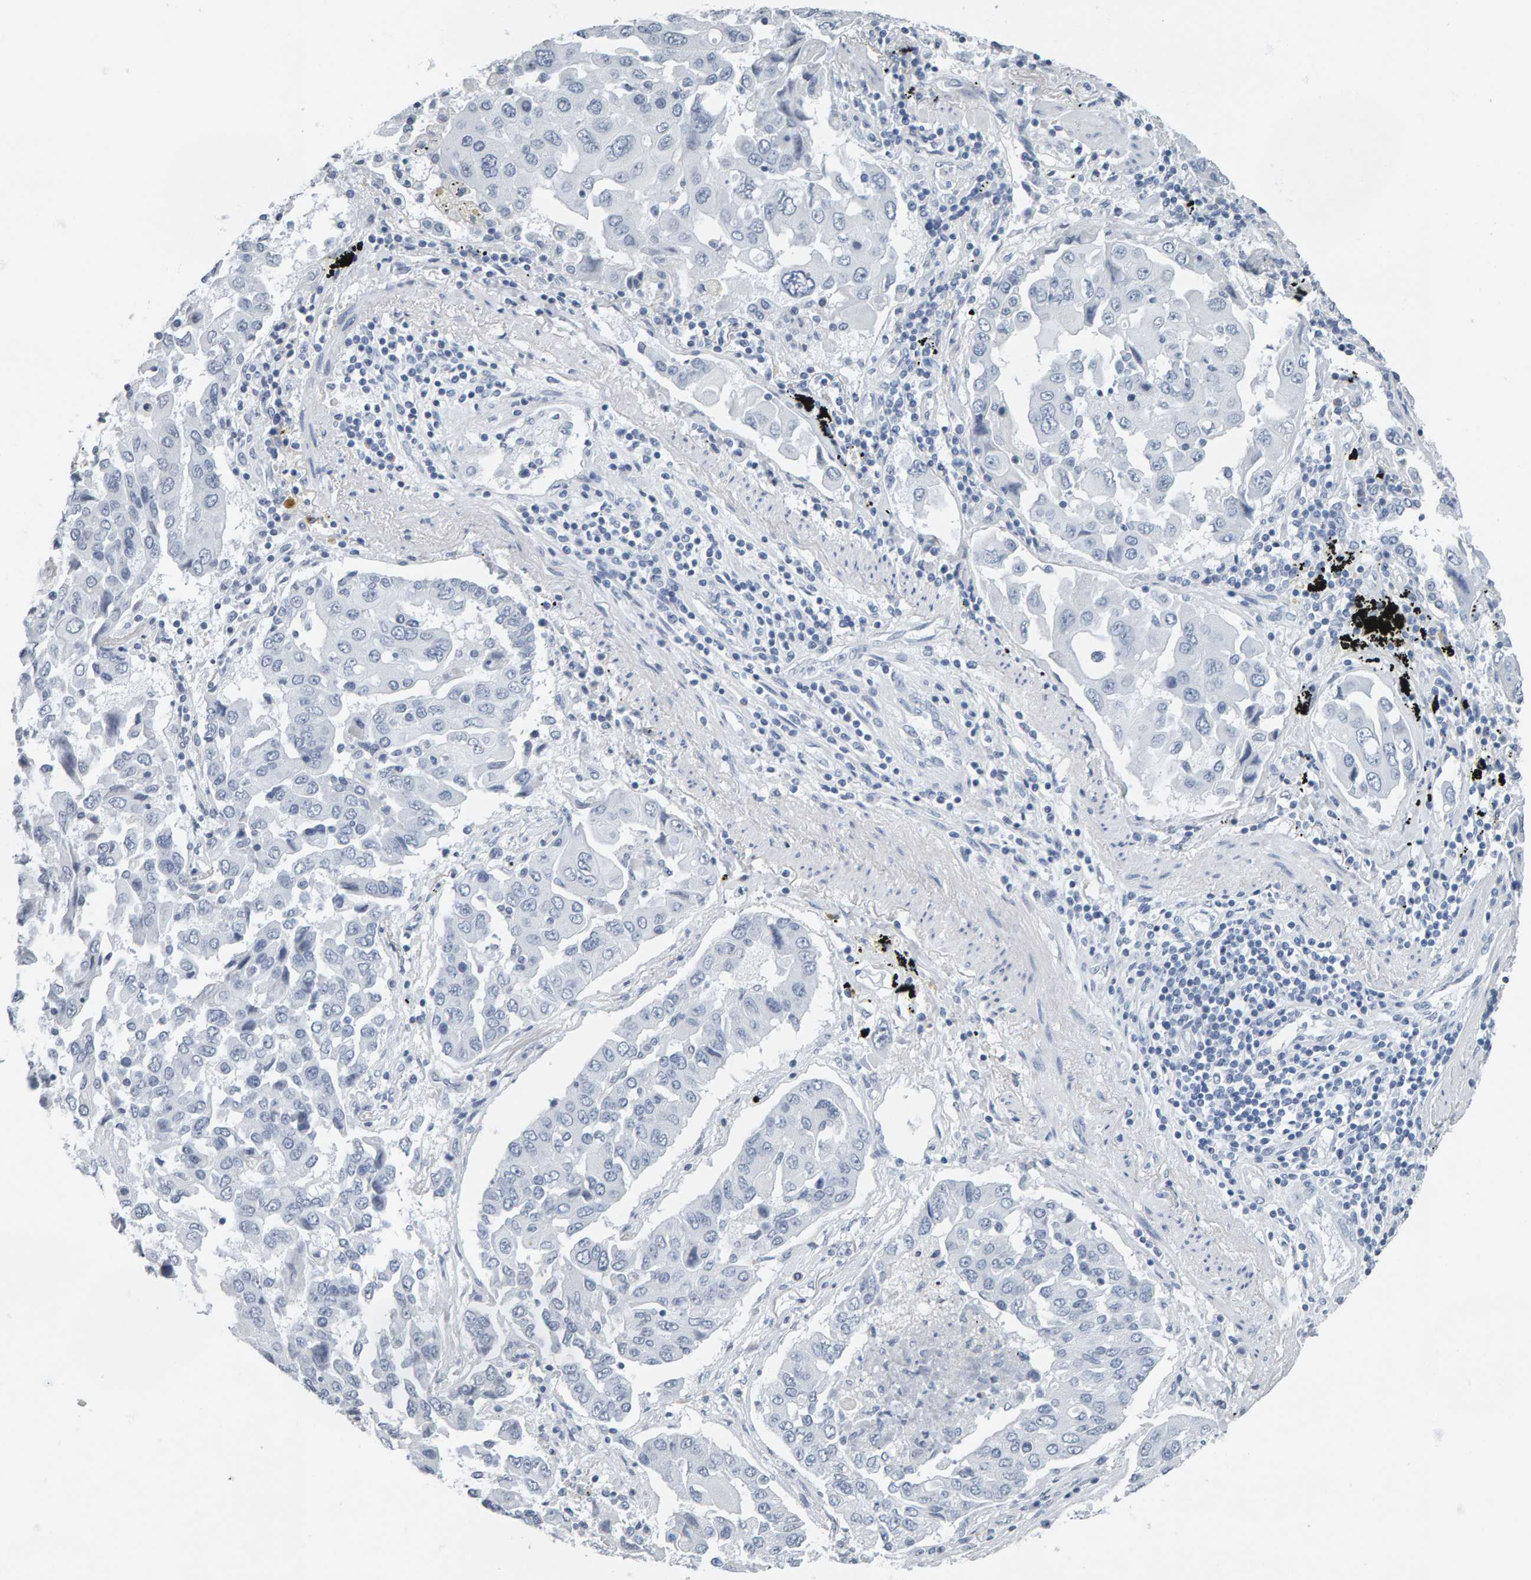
{"staining": {"intensity": "negative", "quantity": "none", "location": "none"}, "tissue": "lung cancer", "cell_type": "Tumor cells", "image_type": "cancer", "snomed": [{"axis": "morphology", "description": "Adenocarcinoma, NOS"}, {"axis": "topography", "description": "Lung"}], "caption": "A histopathology image of lung adenocarcinoma stained for a protein displays no brown staining in tumor cells. Nuclei are stained in blue.", "gene": "SPACA3", "patient": {"sex": "female", "age": 65}}